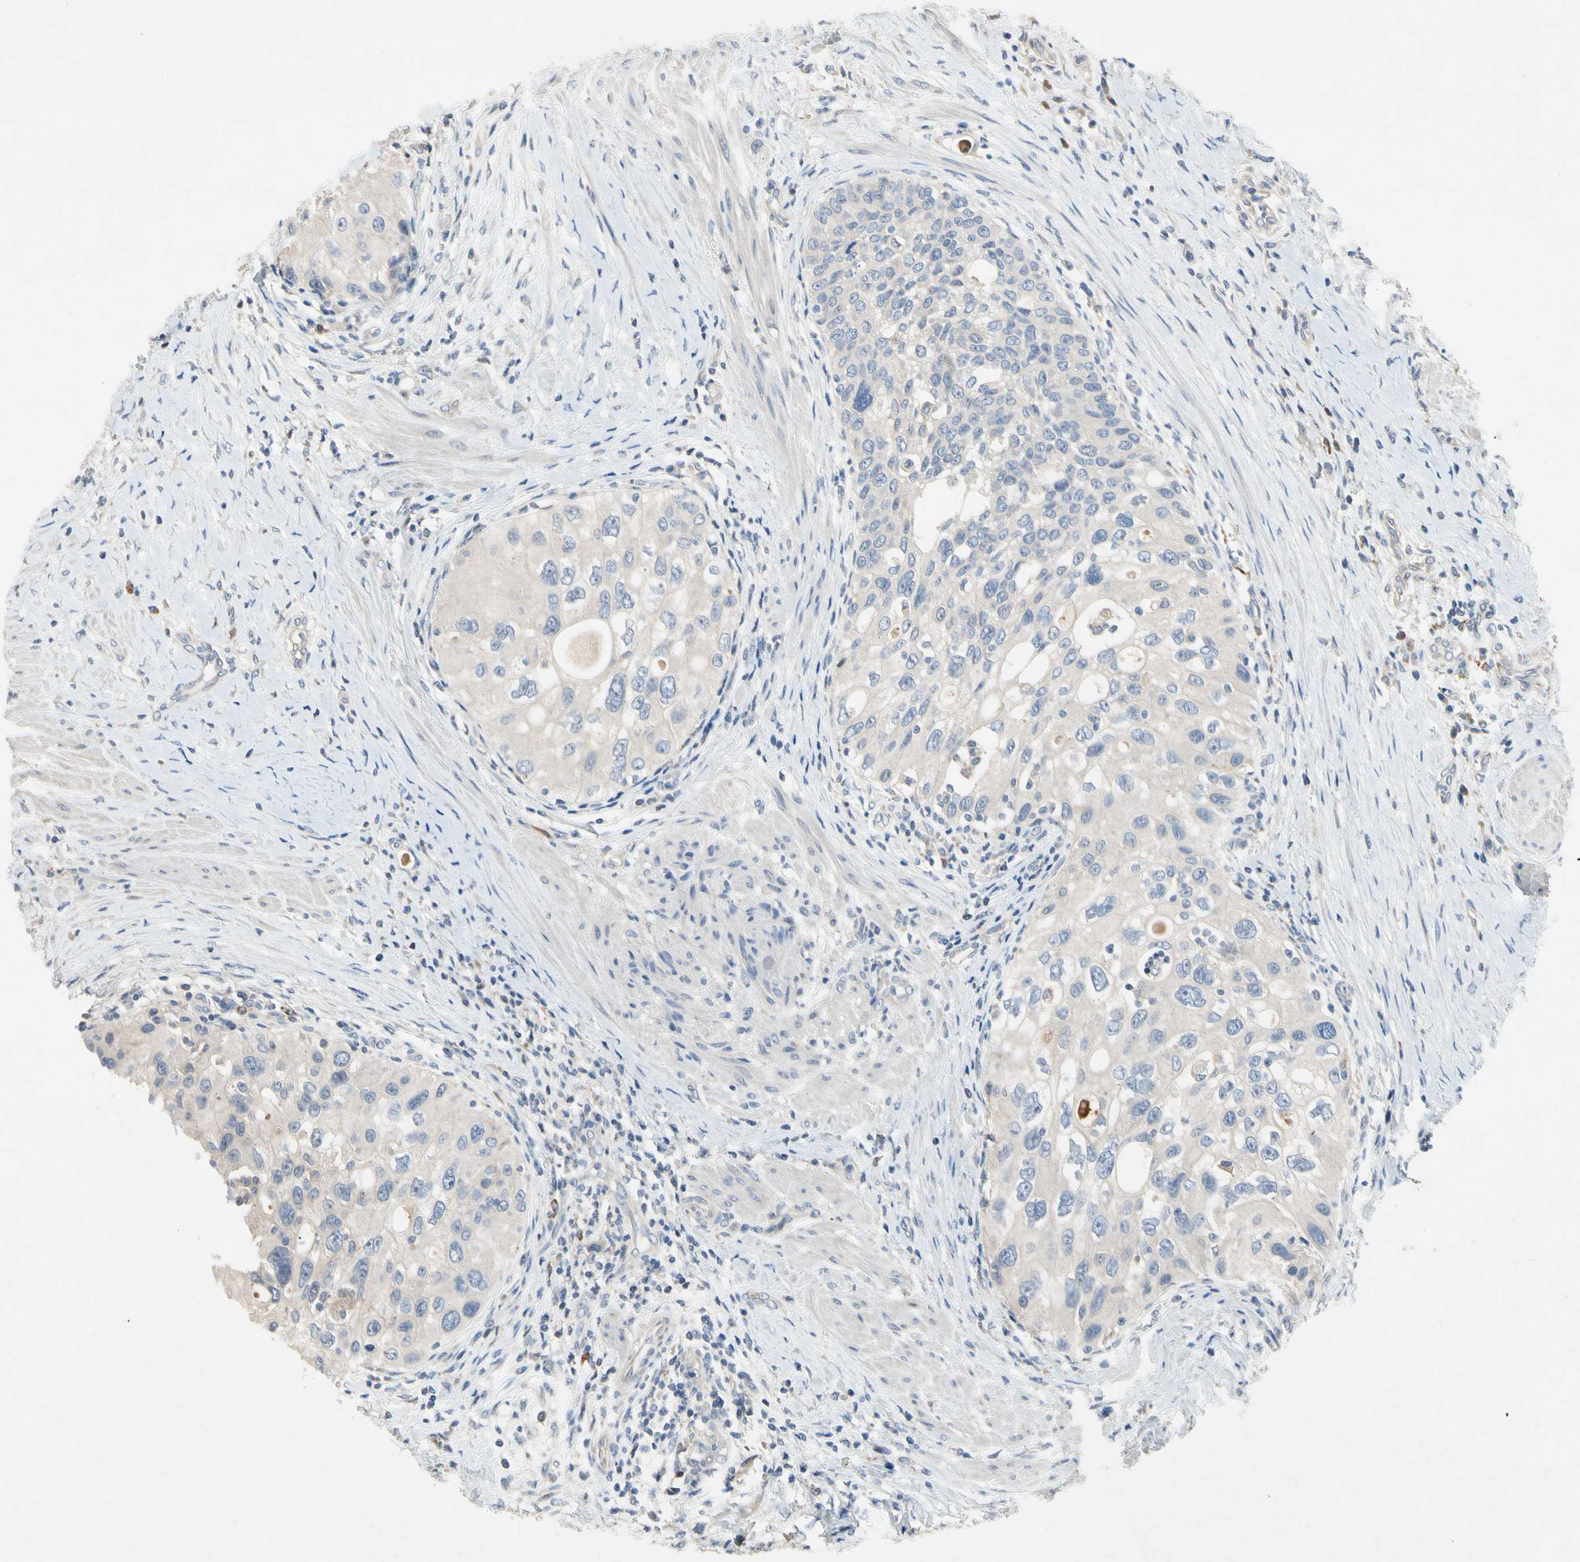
{"staining": {"intensity": "negative", "quantity": "none", "location": "none"}, "tissue": "urothelial cancer", "cell_type": "Tumor cells", "image_type": "cancer", "snomed": [{"axis": "morphology", "description": "Urothelial carcinoma, High grade"}, {"axis": "topography", "description": "Urinary bladder"}], "caption": "Micrograph shows no significant protein staining in tumor cells of urothelial carcinoma (high-grade). (DAB (3,3'-diaminobenzidine) IHC visualized using brightfield microscopy, high magnification).", "gene": "GAS6", "patient": {"sex": "female", "age": 56}}